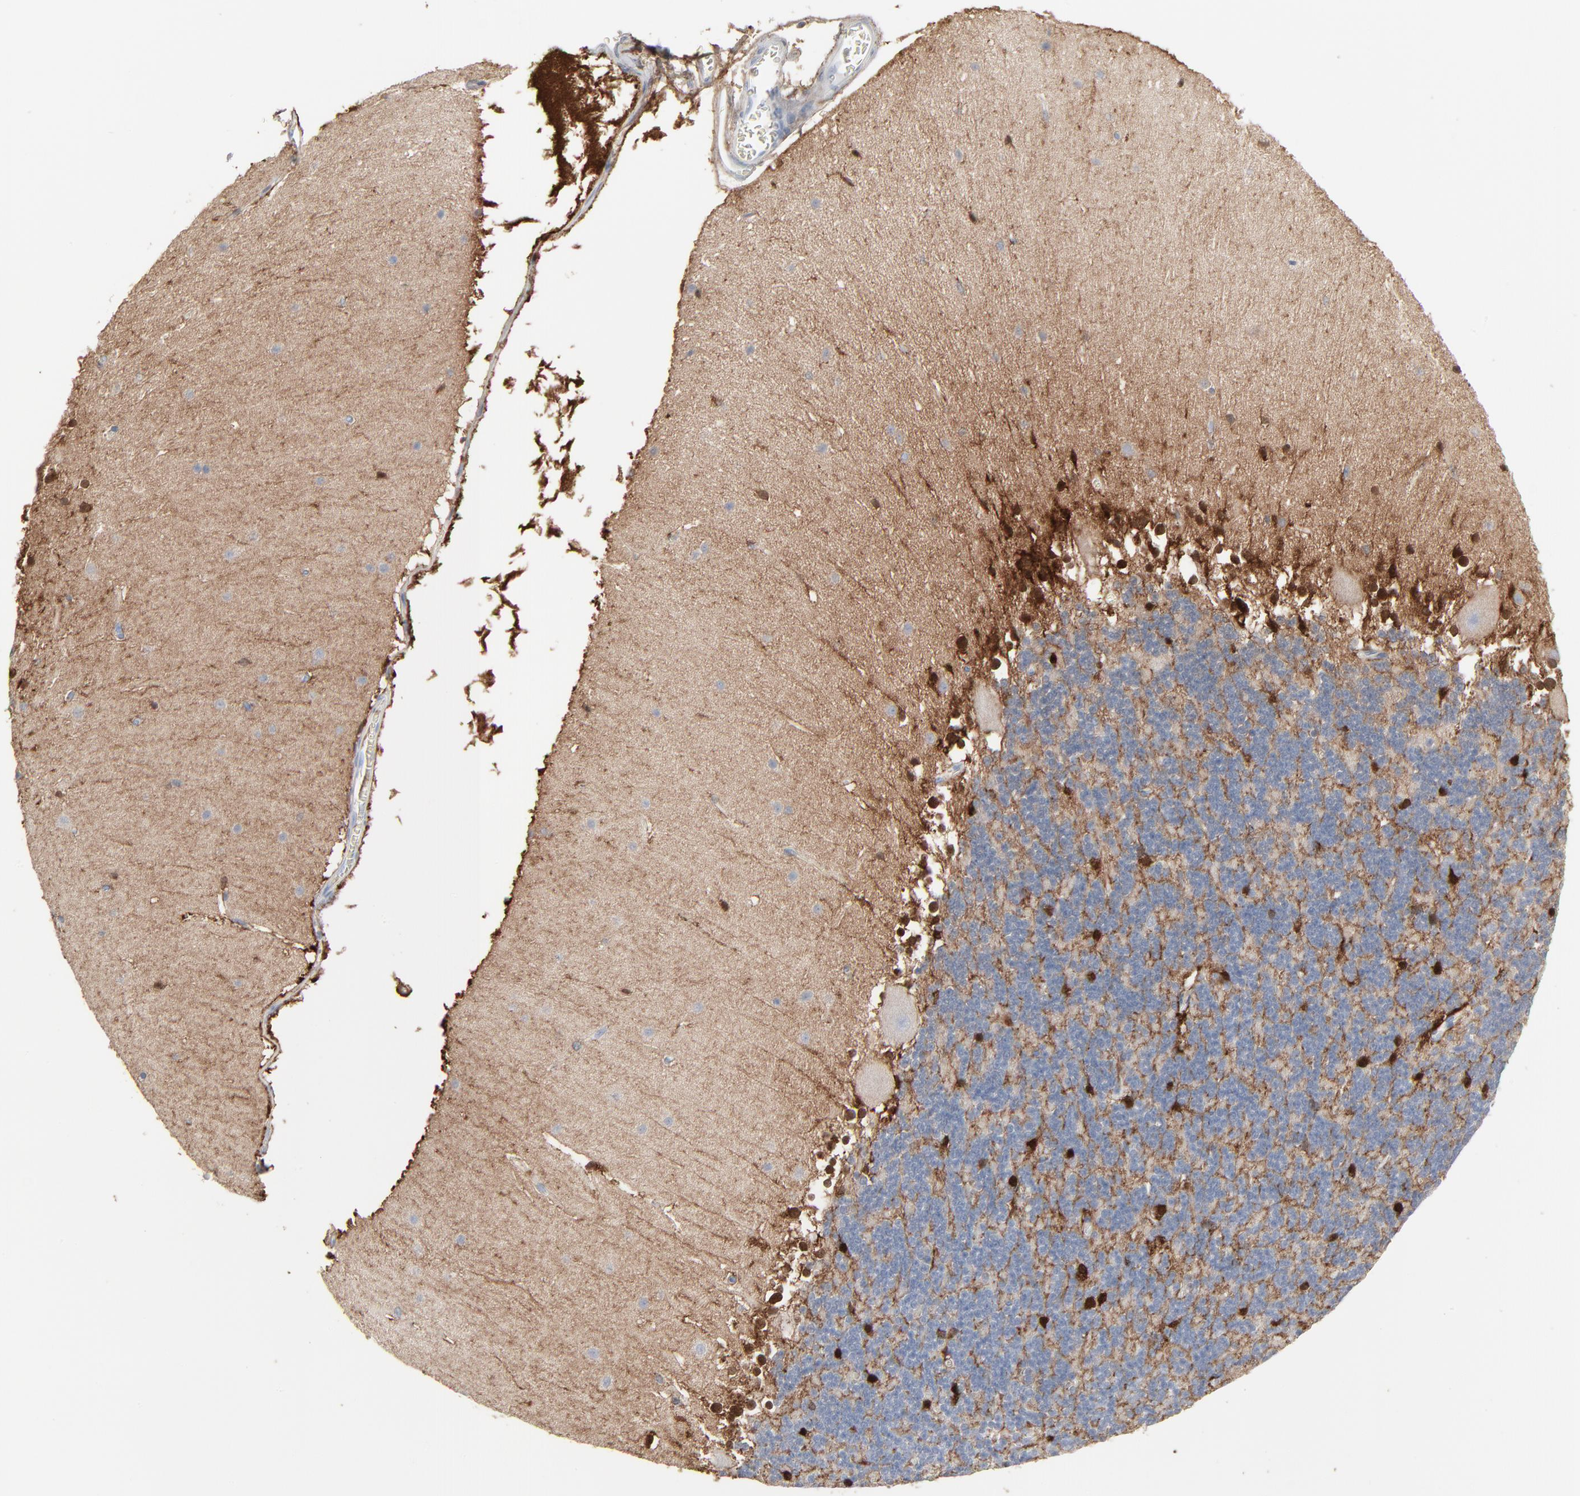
{"staining": {"intensity": "strong", "quantity": "<25%", "location": "nuclear"}, "tissue": "cerebellum", "cell_type": "Cells in granular layer", "image_type": "normal", "snomed": [{"axis": "morphology", "description": "Normal tissue, NOS"}, {"axis": "topography", "description": "Cerebellum"}], "caption": "IHC micrograph of unremarkable cerebellum: human cerebellum stained using IHC exhibits medium levels of strong protein expression localized specifically in the nuclear of cells in granular layer, appearing as a nuclear brown color.", "gene": "PHGDH", "patient": {"sex": "female", "age": 19}}